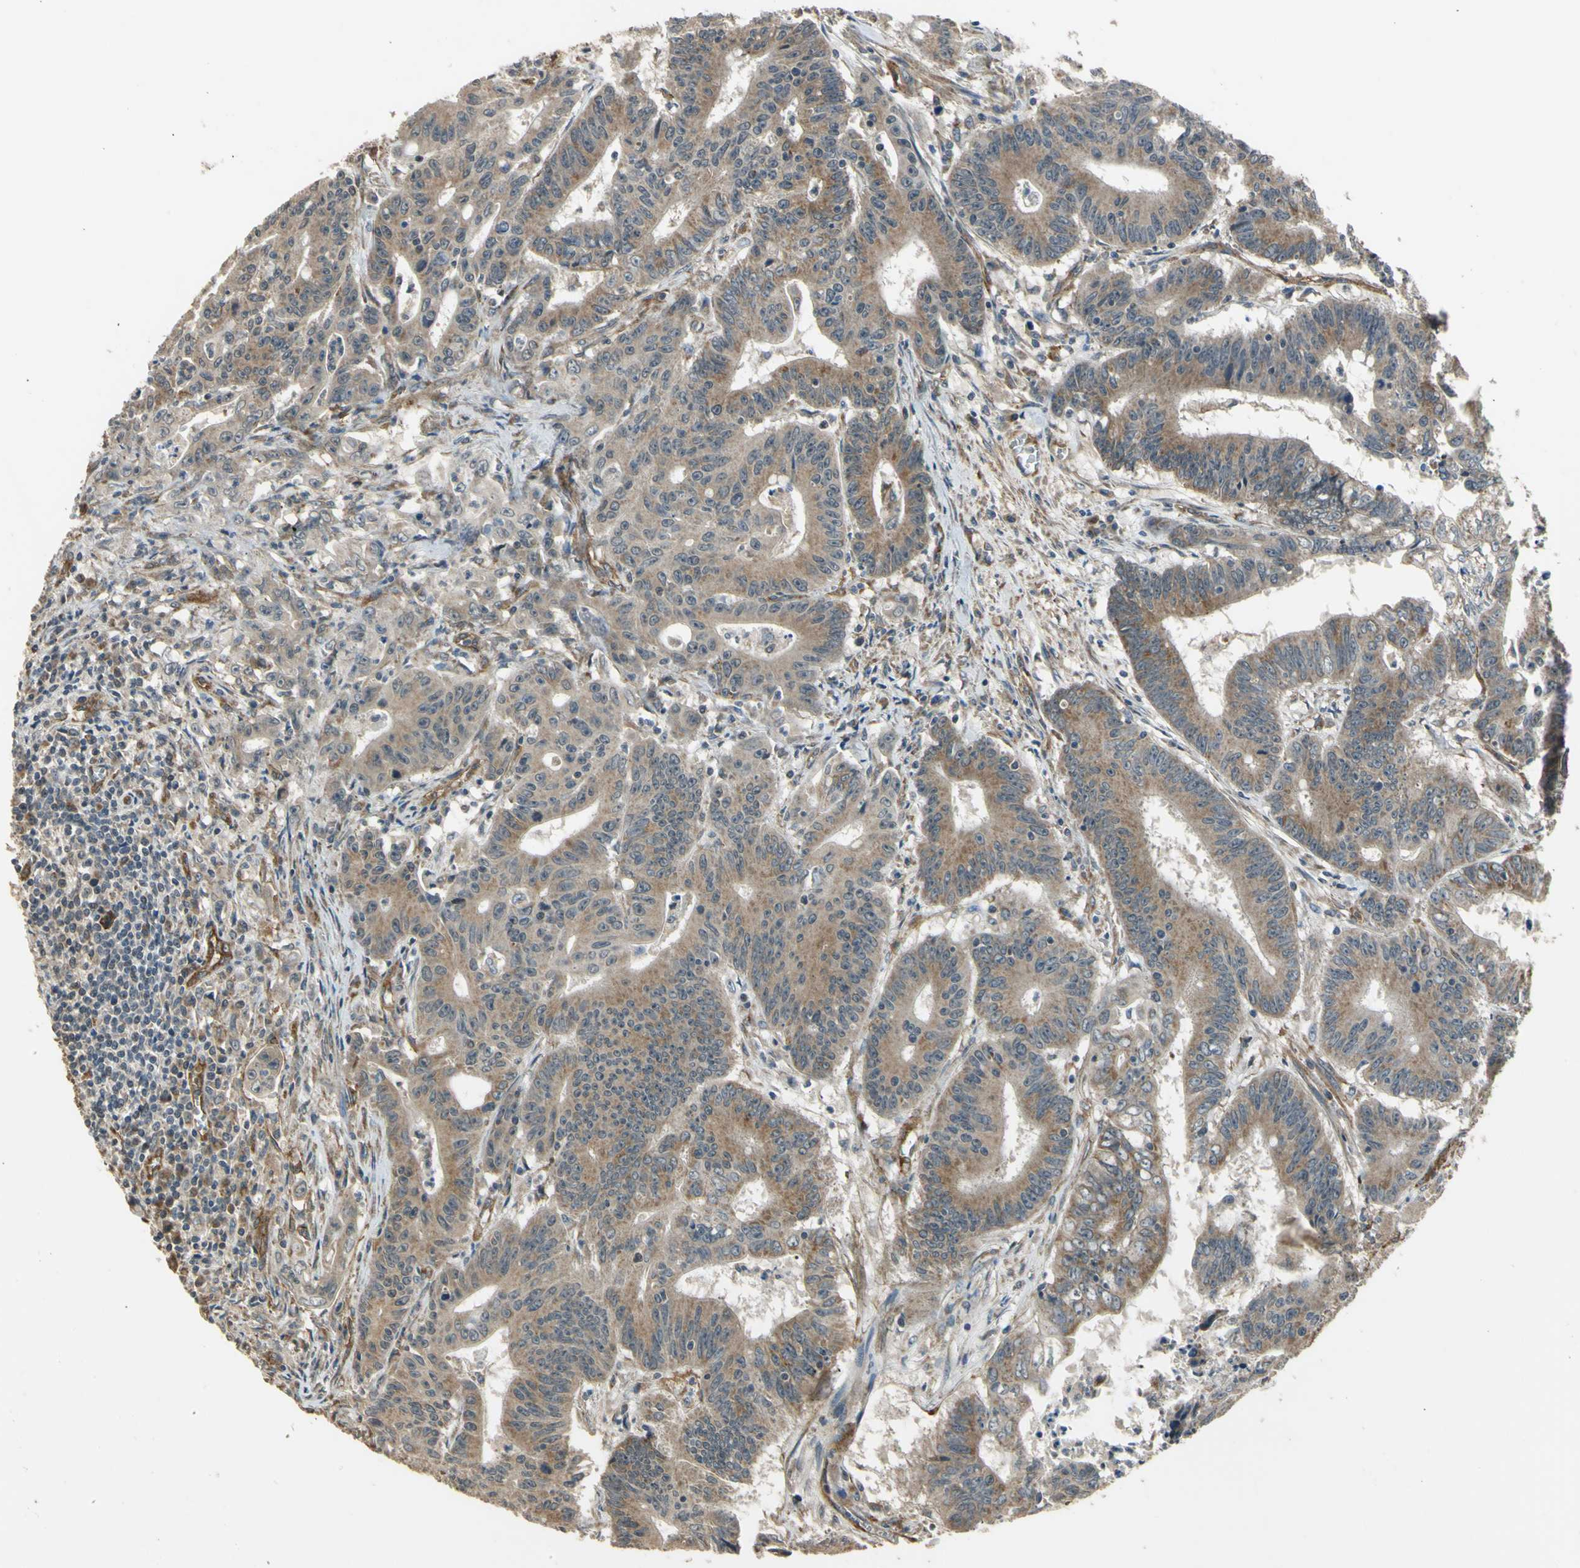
{"staining": {"intensity": "moderate", "quantity": ">75%", "location": "cytoplasmic/membranous"}, "tissue": "colorectal cancer", "cell_type": "Tumor cells", "image_type": "cancer", "snomed": [{"axis": "morphology", "description": "Adenocarcinoma, NOS"}, {"axis": "topography", "description": "Colon"}], "caption": "Adenocarcinoma (colorectal) stained for a protein shows moderate cytoplasmic/membranous positivity in tumor cells. Using DAB (brown) and hematoxylin (blue) stains, captured at high magnification using brightfield microscopy.", "gene": "EFNB2", "patient": {"sex": "male", "age": 45}}